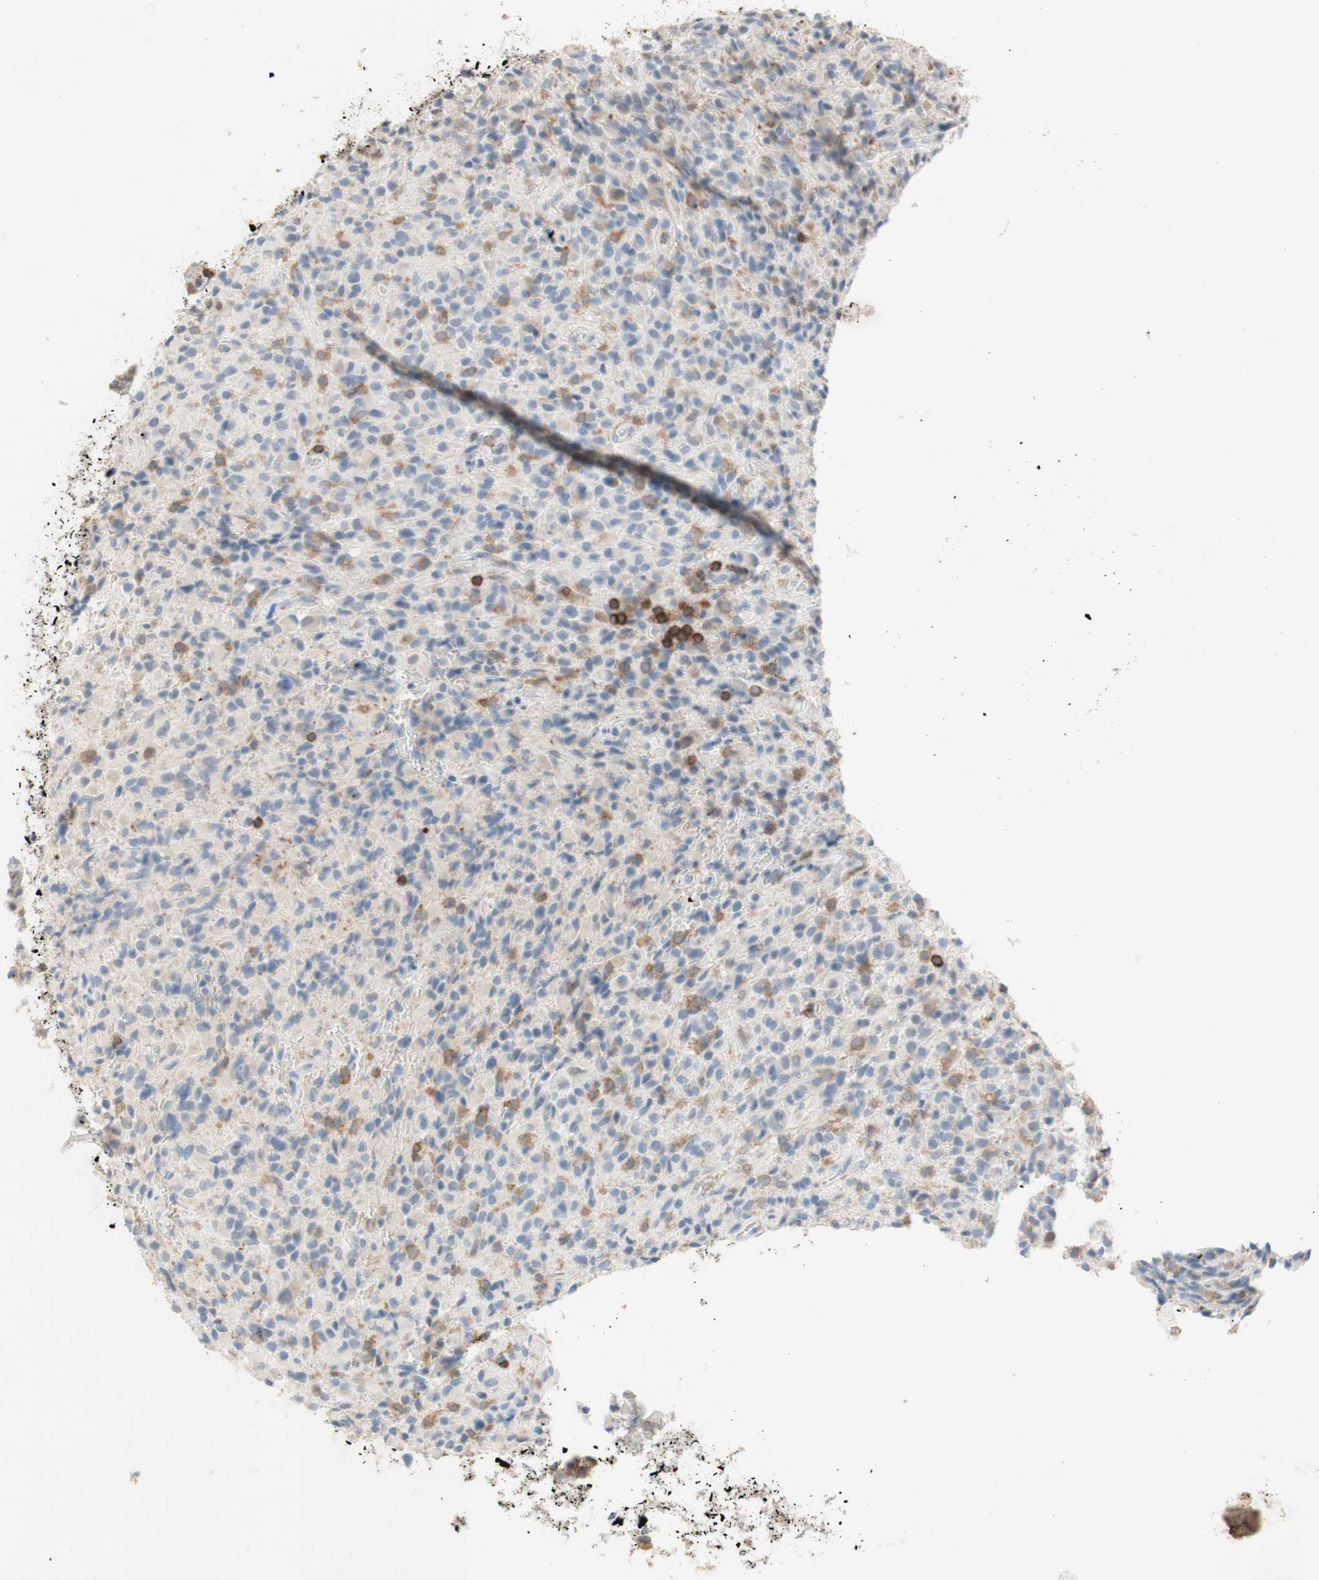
{"staining": {"intensity": "moderate", "quantity": "<25%", "location": "cytoplasmic/membranous"}, "tissue": "glioma", "cell_type": "Tumor cells", "image_type": "cancer", "snomed": [{"axis": "morphology", "description": "Glioma, malignant, High grade"}, {"axis": "topography", "description": "Brain"}], "caption": "Malignant glioma (high-grade) stained with IHC exhibits moderate cytoplasmic/membranous positivity in approximately <25% of tumor cells. The staining was performed using DAB (3,3'-diaminobenzidine), with brown indicating positive protein expression. Nuclei are stained blue with hematoxylin.", "gene": "SPINK6", "patient": {"sex": "male", "age": 71}}